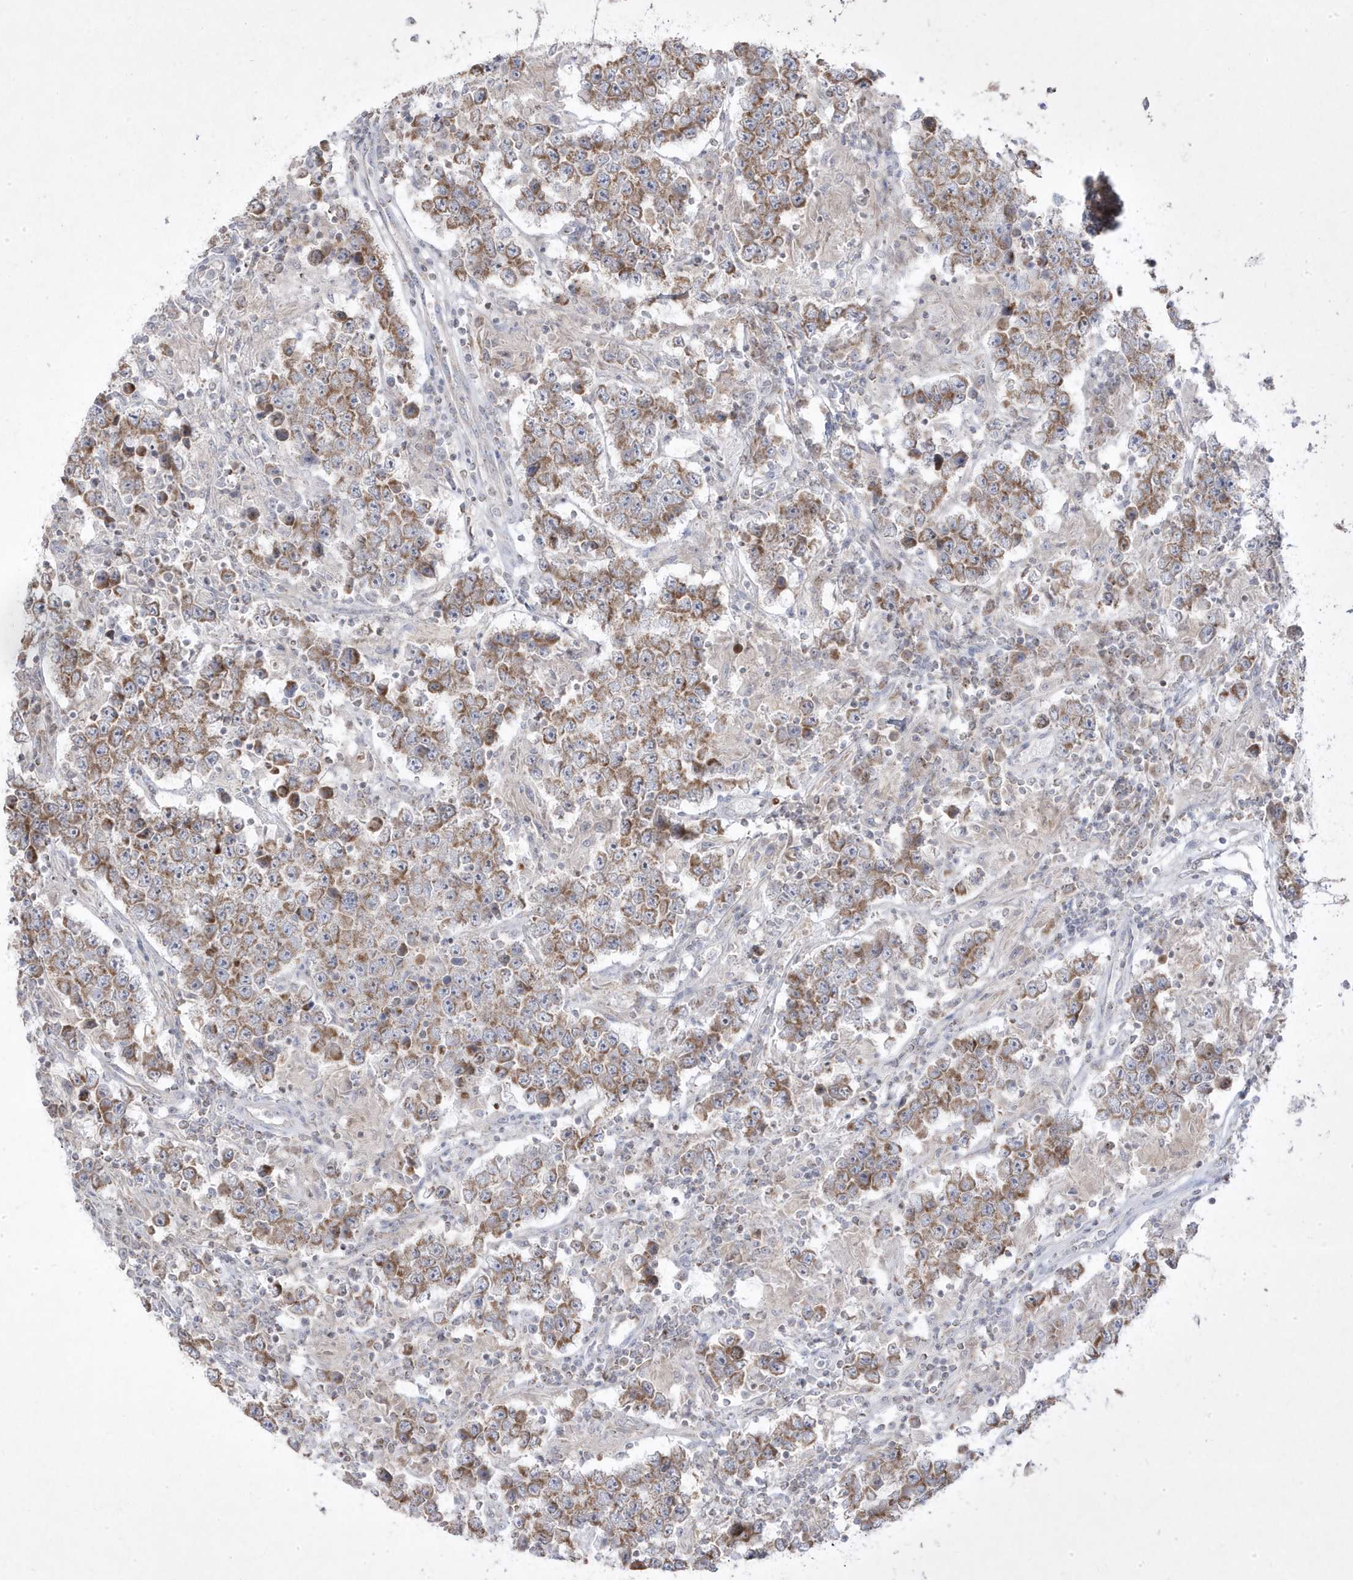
{"staining": {"intensity": "moderate", "quantity": ">75%", "location": "cytoplasmic/membranous"}, "tissue": "testis cancer", "cell_type": "Tumor cells", "image_type": "cancer", "snomed": [{"axis": "morphology", "description": "Normal tissue, NOS"}, {"axis": "morphology", "description": "Urothelial carcinoma, High grade"}, {"axis": "morphology", "description": "Seminoma, NOS"}, {"axis": "morphology", "description": "Carcinoma, Embryonal, NOS"}, {"axis": "topography", "description": "Urinary bladder"}, {"axis": "topography", "description": "Testis"}], "caption": "Moderate cytoplasmic/membranous protein positivity is present in about >75% of tumor cells in testis seminoma.", "gene": "ADAMTSL3", "patient": {"sex": "male", "age": 41}}